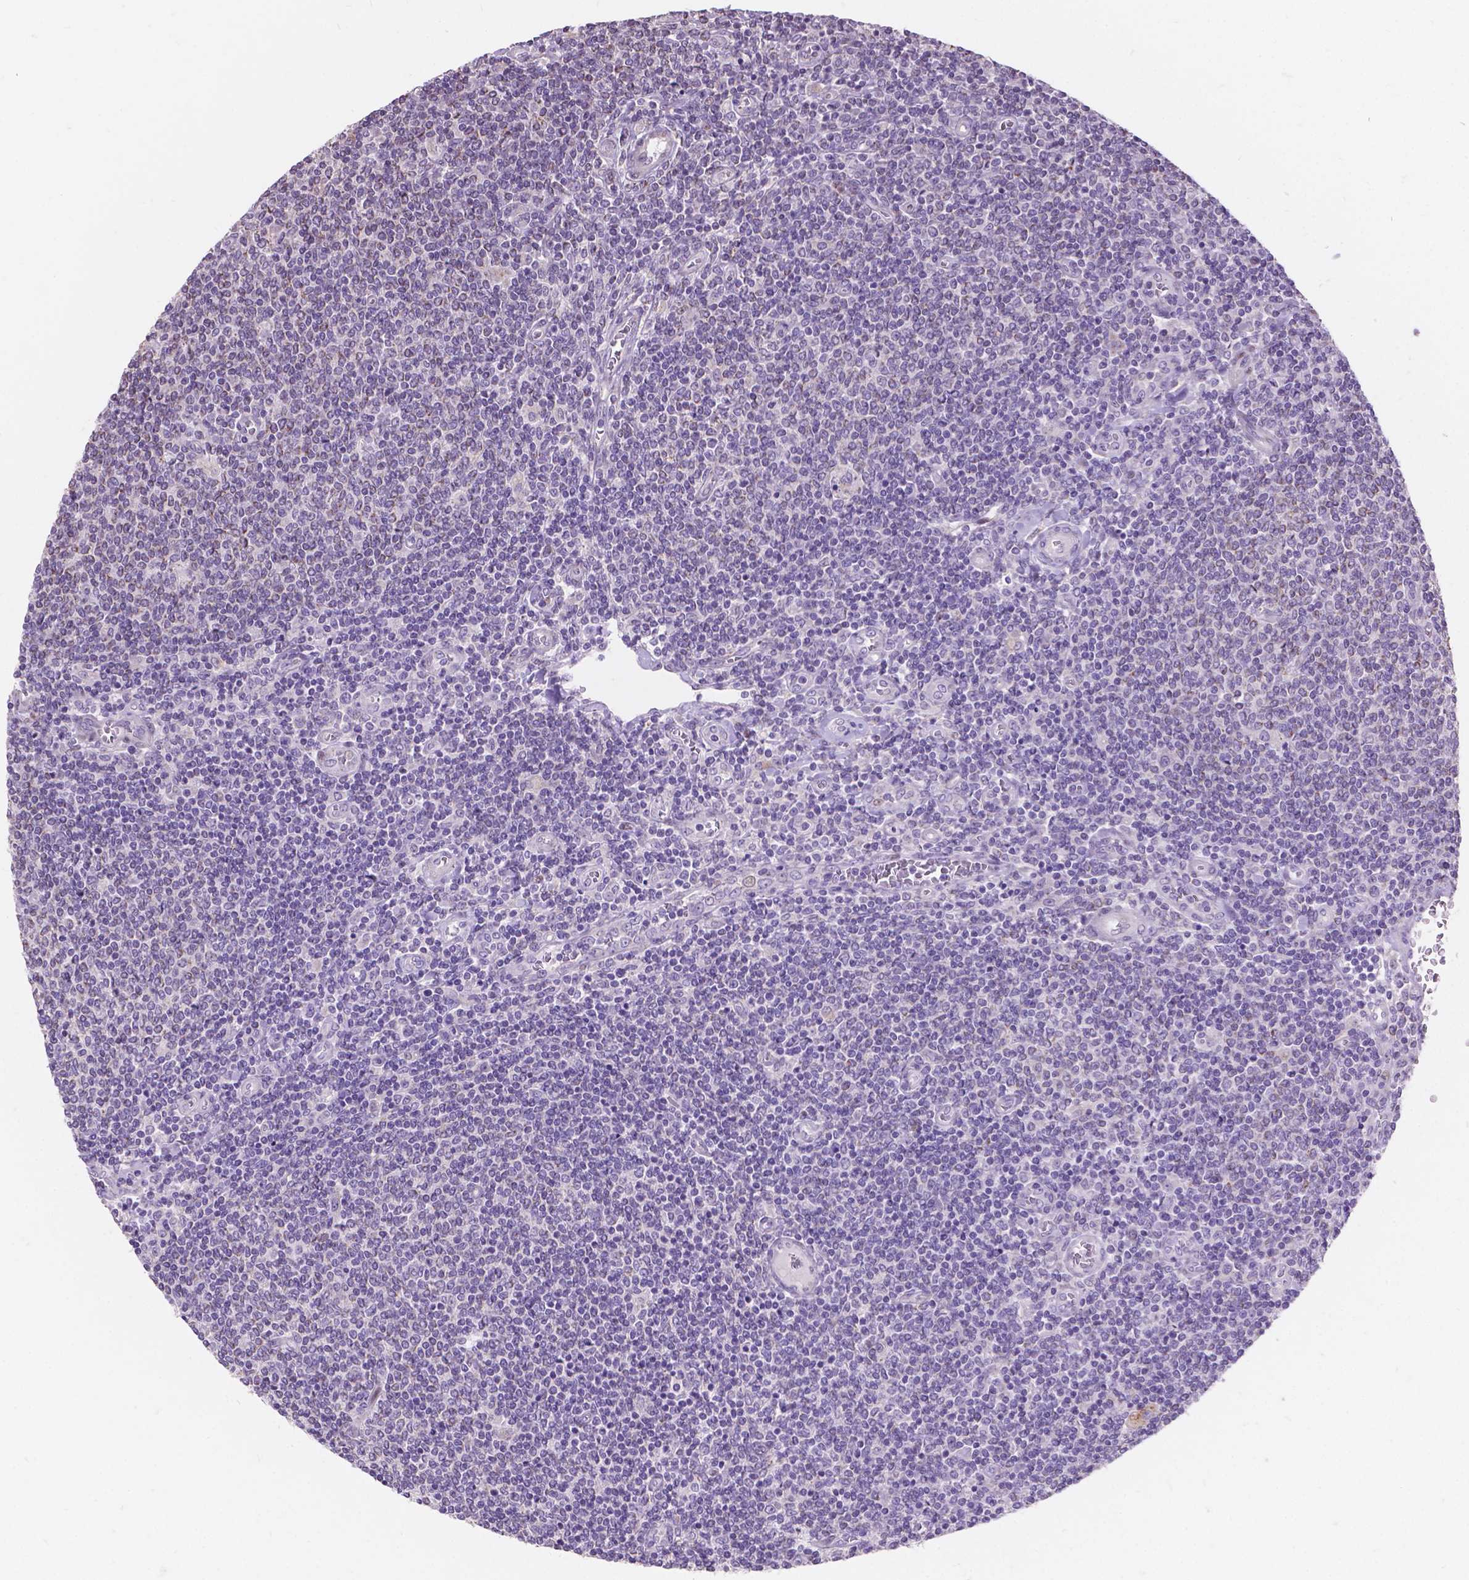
{"staining": {"intensity": "negative", "quantity": "none", "location": "none"}, "tissue": "lymphoma", "cell_type": "Tumor cells", "image_type": "cancer", "snomed": [{"axis": "morphology", "description": "Malignant lymphoma, non-Hodgkin's type, Low grade"}, {"axis": "topography", "description": "Lymph node"}], "caption": "A high-resolution micrograph shows IHC staining of malignant lymphoma, non-Hodgkin's type (low-grade), which reveals no significant expression in tumor cells.", "gene": "MYH14", "patient": {"sex": "male", "age": 52}}